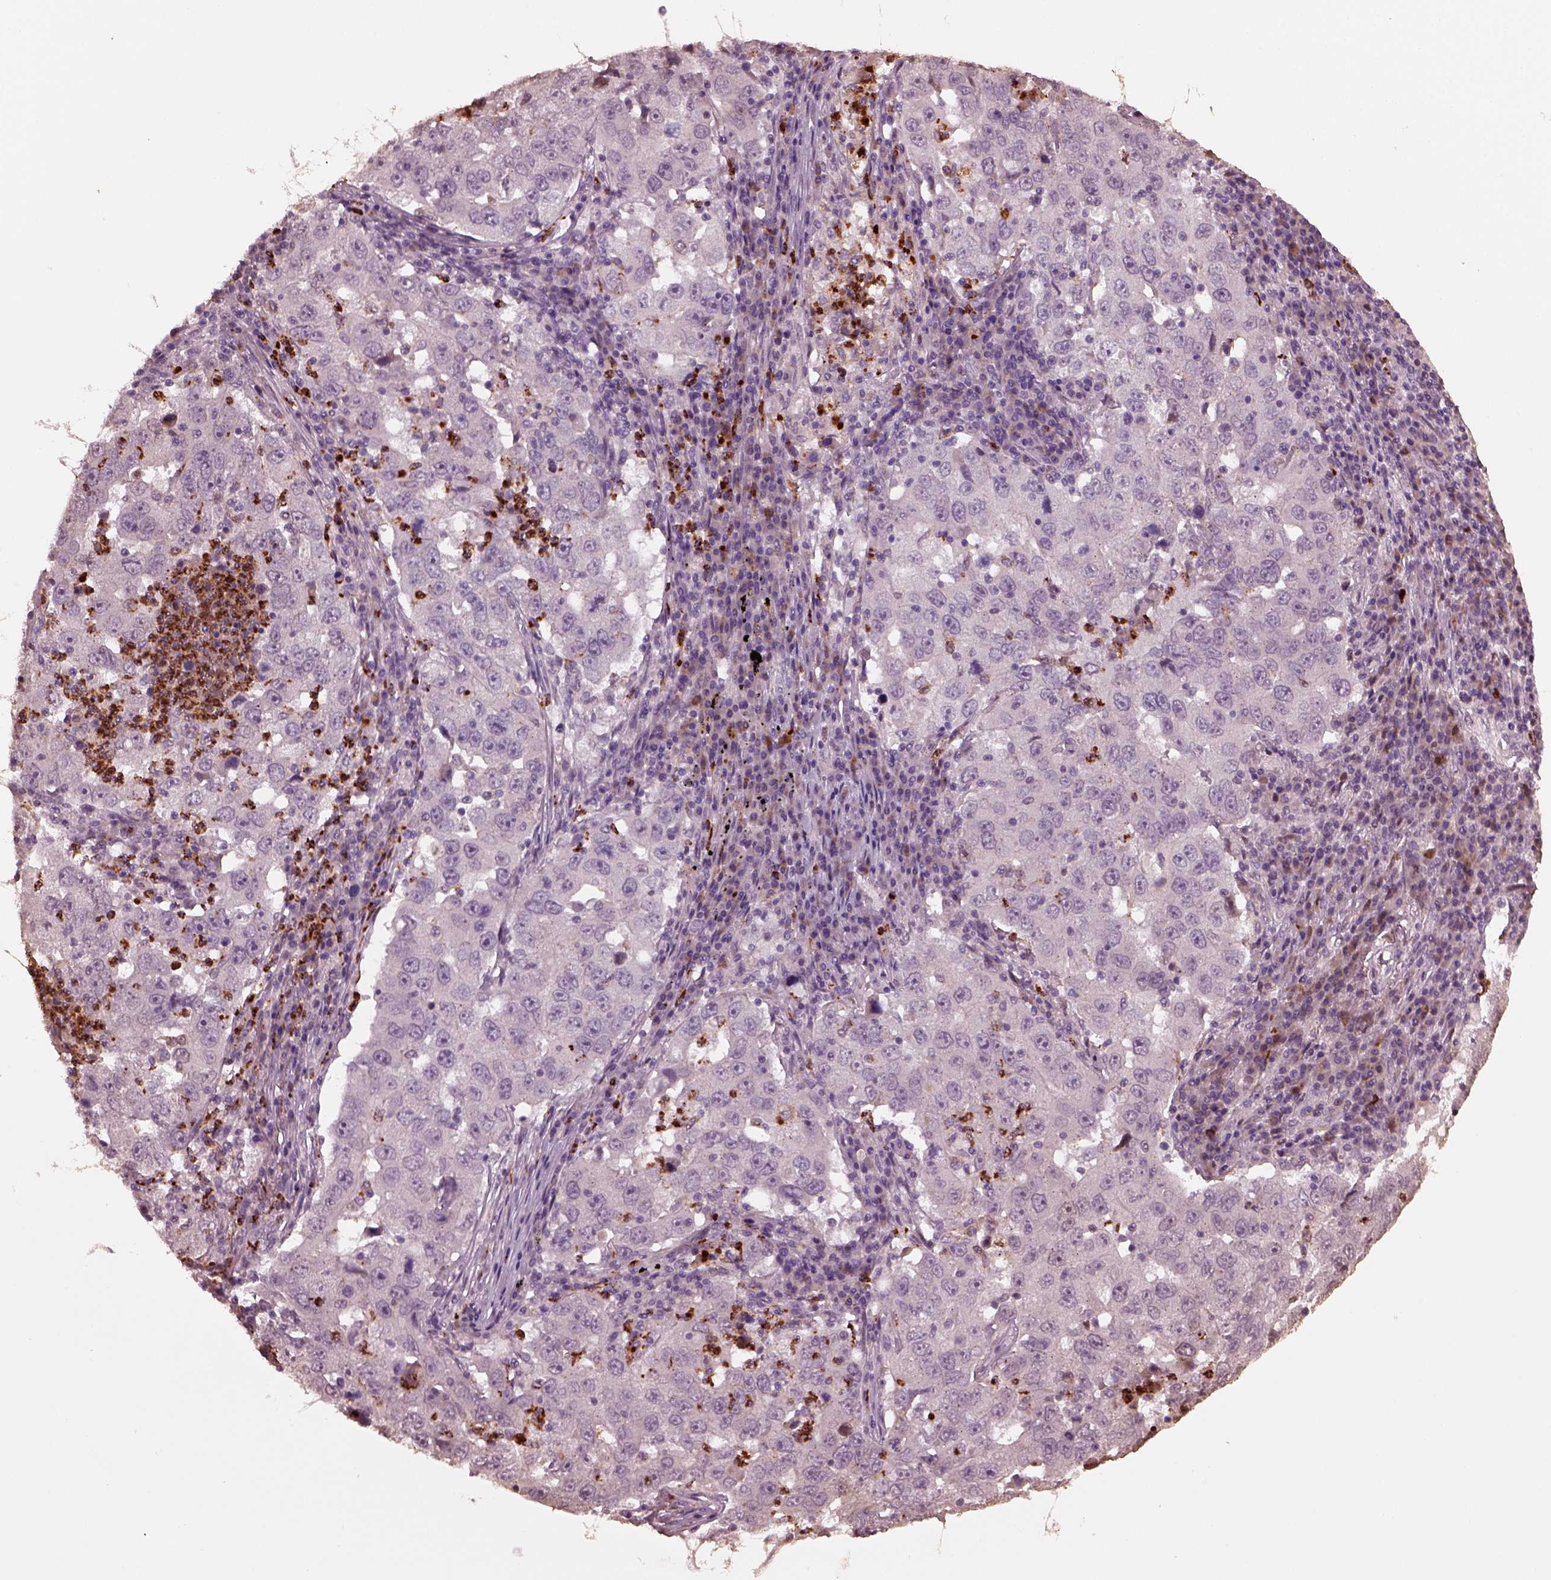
{"staining": {"intensity": "negative", "quantity": "none", "location": "none"}, "tissue": "lung cancer", "cell_type": "Tumor cells", "image_type": "cancer", "snomed": [{"axis": "morphology", "description": "Adenocarcinoma, NOS"}, {"axis": "topography", "description": "Lung"}], "caption": "The IHC micrograph has no significant expression in tumor cells of lung adenocarcinoma tissue. (Stains: DAB IHC with hematoxylin counter stain, Microscopy: brightfield microscopy at high magnification).", "gene": "RUFY3", "patient": {"sex": "male", "age": 73}}